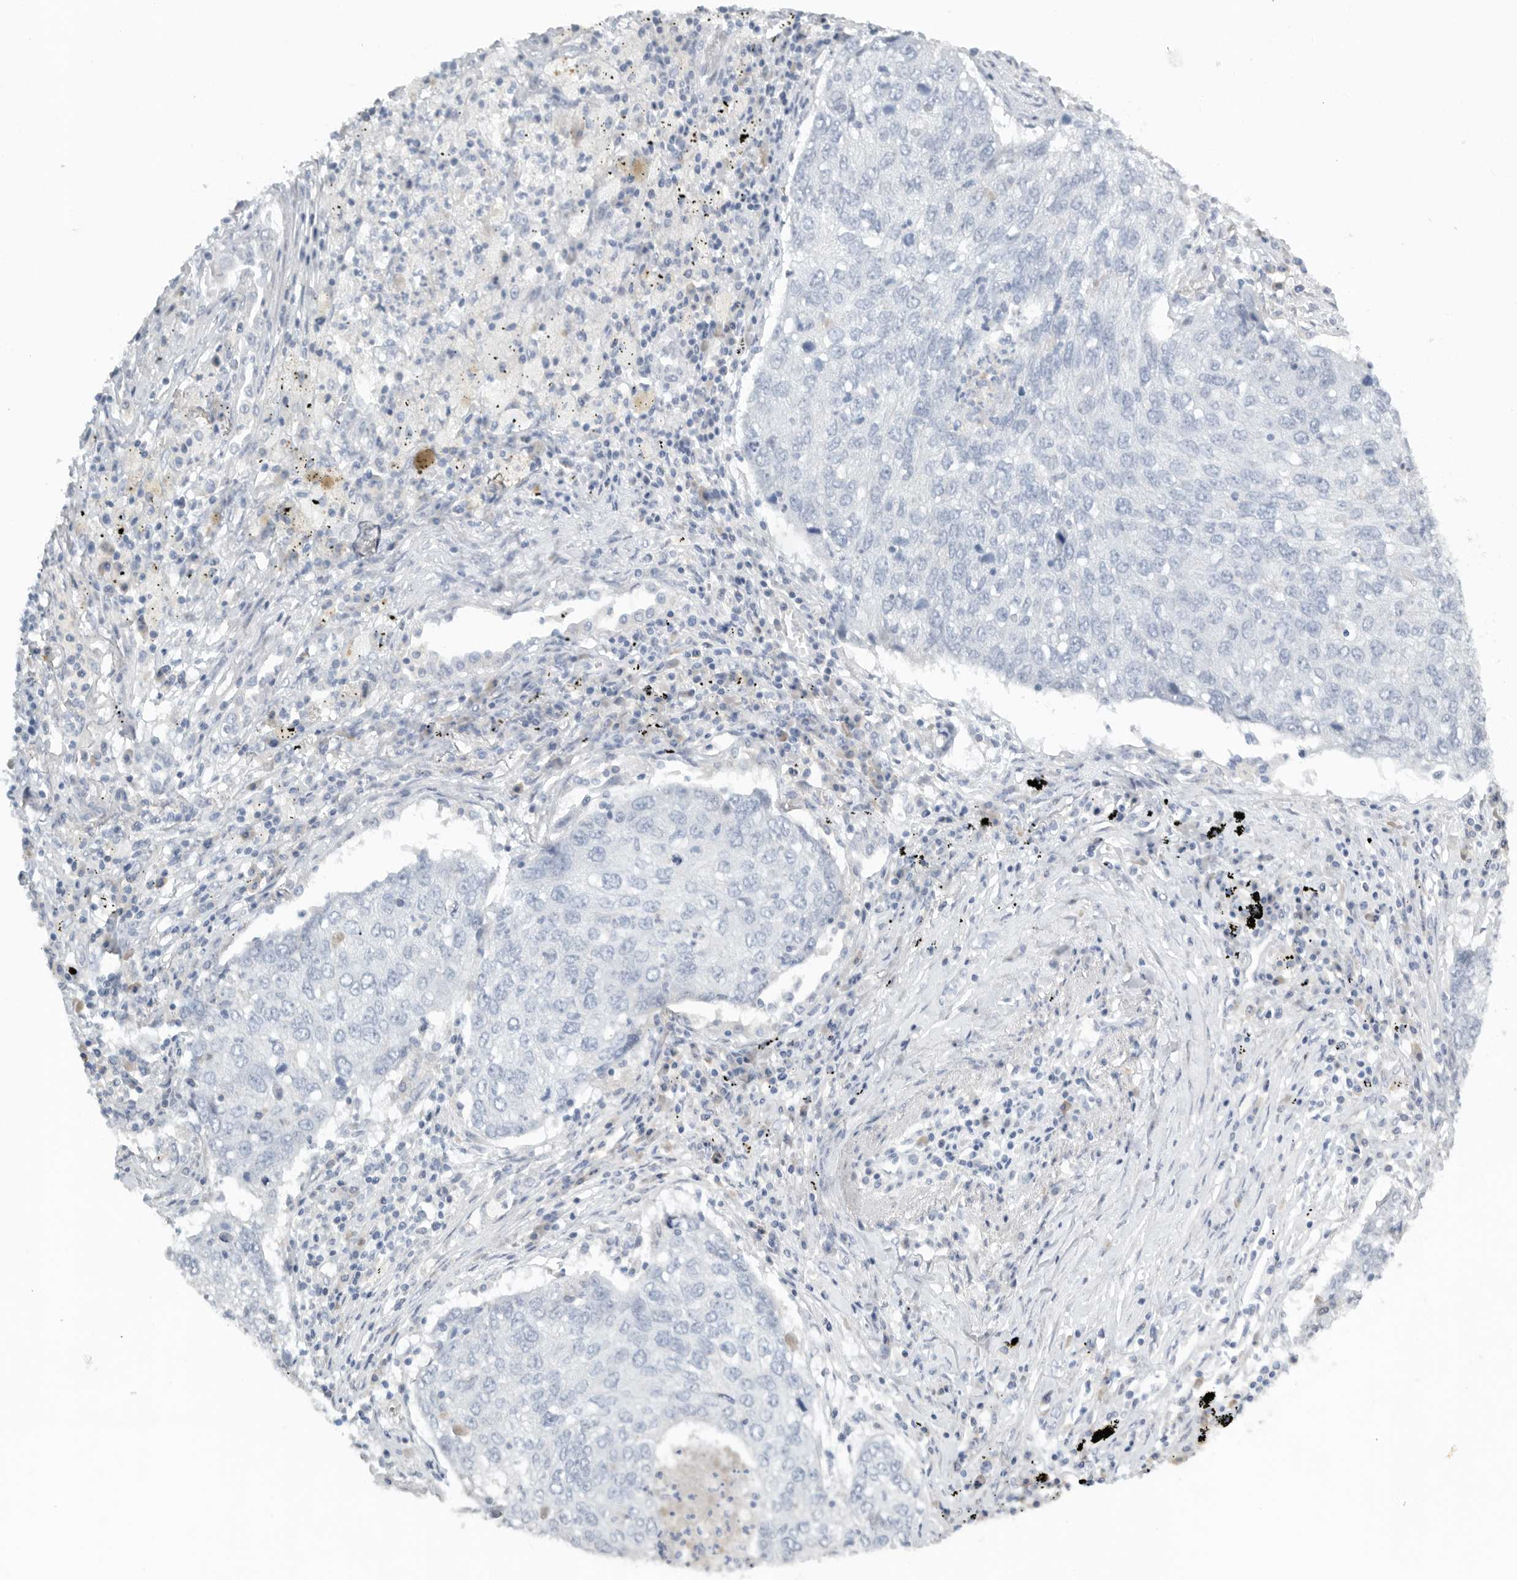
{"staining": {"intensity": "negative", "quantity": "none", "location": "none"}, "tissue": "lung cancer", "cell_type": "Tumor cells", "image_type": "cancer", "snomed": [{"axis": "morphology", "description": "Squamous cell carcinoma, NOS"}, {"axis": "topography", "description": "Lung"}], "caption": "An immunohistochemistry photomicrograph of lung squamous cell carcinoma is shown. There is no staining in tumor cells of lung squamous cell carcinoma.", "gene": "PAM", "patient": {"sex": "female", "age": 63}}